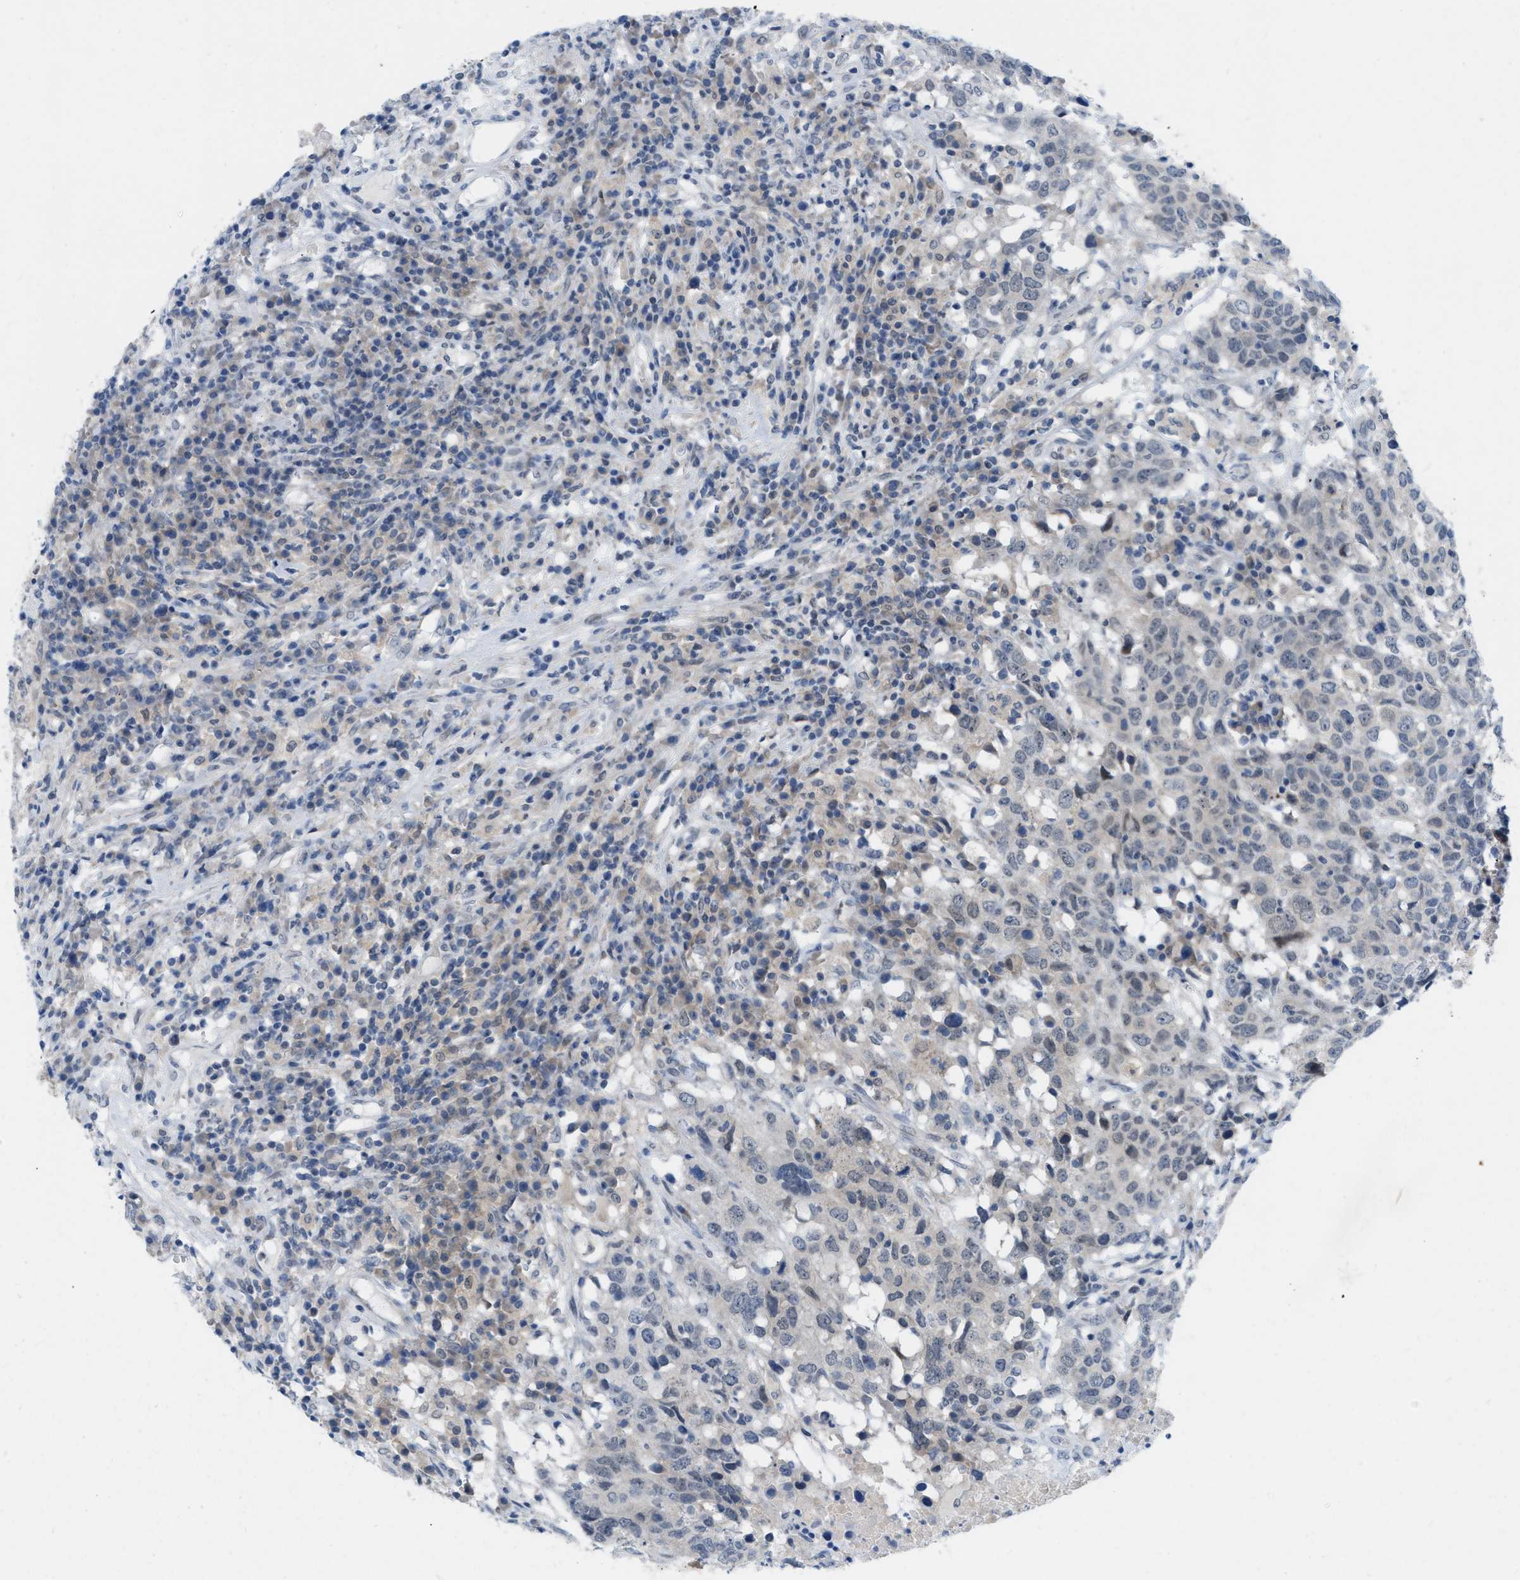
{"staining": {"intensity": "negative", "quantity": "none", "location": "none"}, "tissue": "head and neck cancer", "cell_type": "Tumor cells", "image_type": "cancer", "snomed": [{"axis": "morphology", "description": "Squamous cell carcinoma, NOS"}, {"axis": "topography", "description": "Head-Neck"}], "caption": "IHC image of head and neck cancer (squamous cell carcinoma) stained for a protein (brown), which shows no staining in tumor cells. (DAB immunohistochemistry (IHC) with hematoxylin counter stain).", "gene": "WIPI2", "patient": {"sex": "male", "age": 66}}